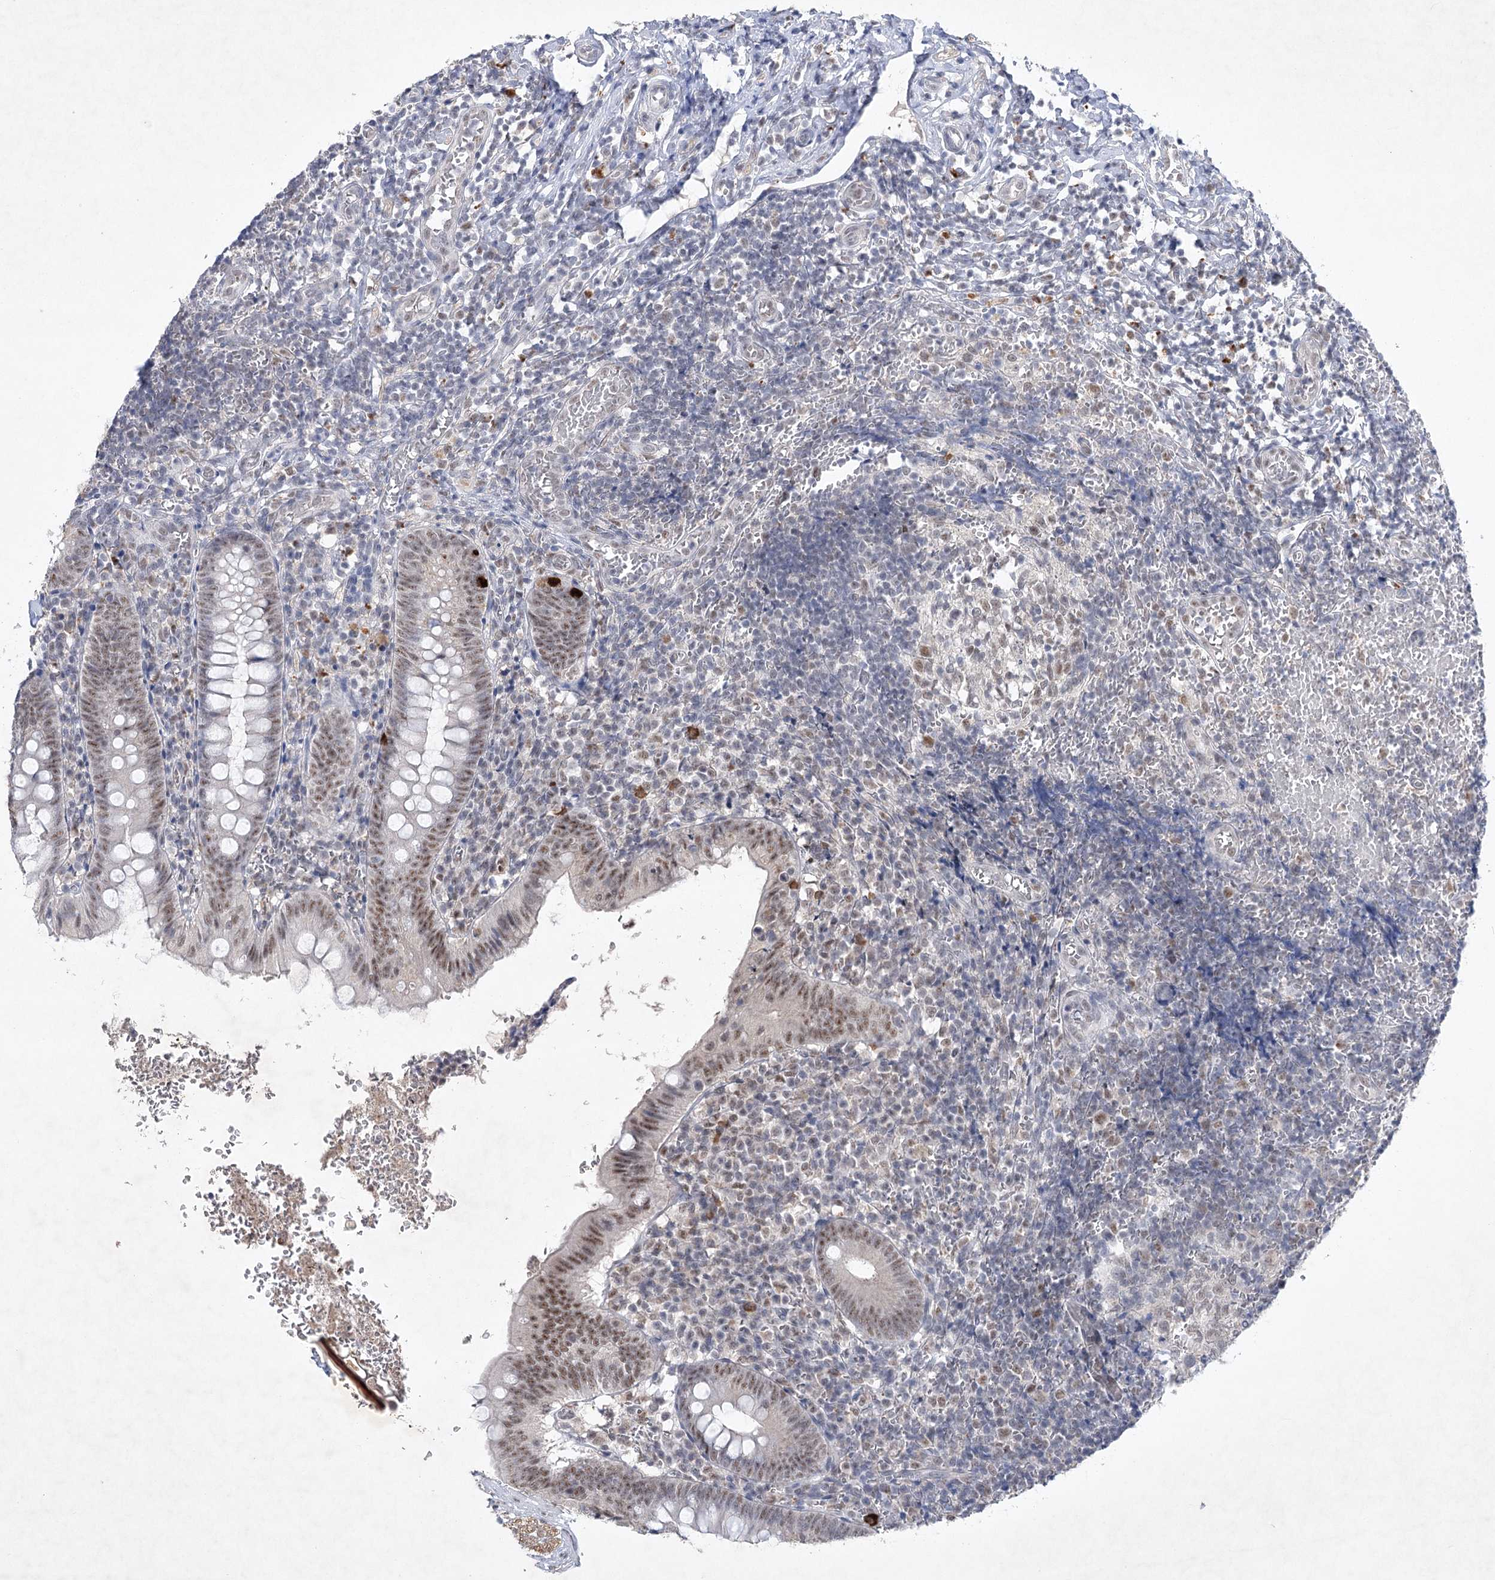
{"staining": {"intensity": "moderate", "quantity": "<25%", "location": "nuclear"}, "tissue": "appendix", "cell_type": "Glandular cells", "image_type": "normal", "snomed": [{"axis": "morphology", "description": "Normal tissue, NOS"}, {"axis": "topography", "description": "Appendix"}], "caption": "An immunohistochemistry (IHC) histopathology image of normal tissue is shown. Protein staining in brown labels moderate nuclear positivity in appendix within glandular cells. The protein is shown in brown color, while the nuclei are stained blue.", "gene": "ENSG00000275740", "patient": {"sex": "male", "age": 8}}